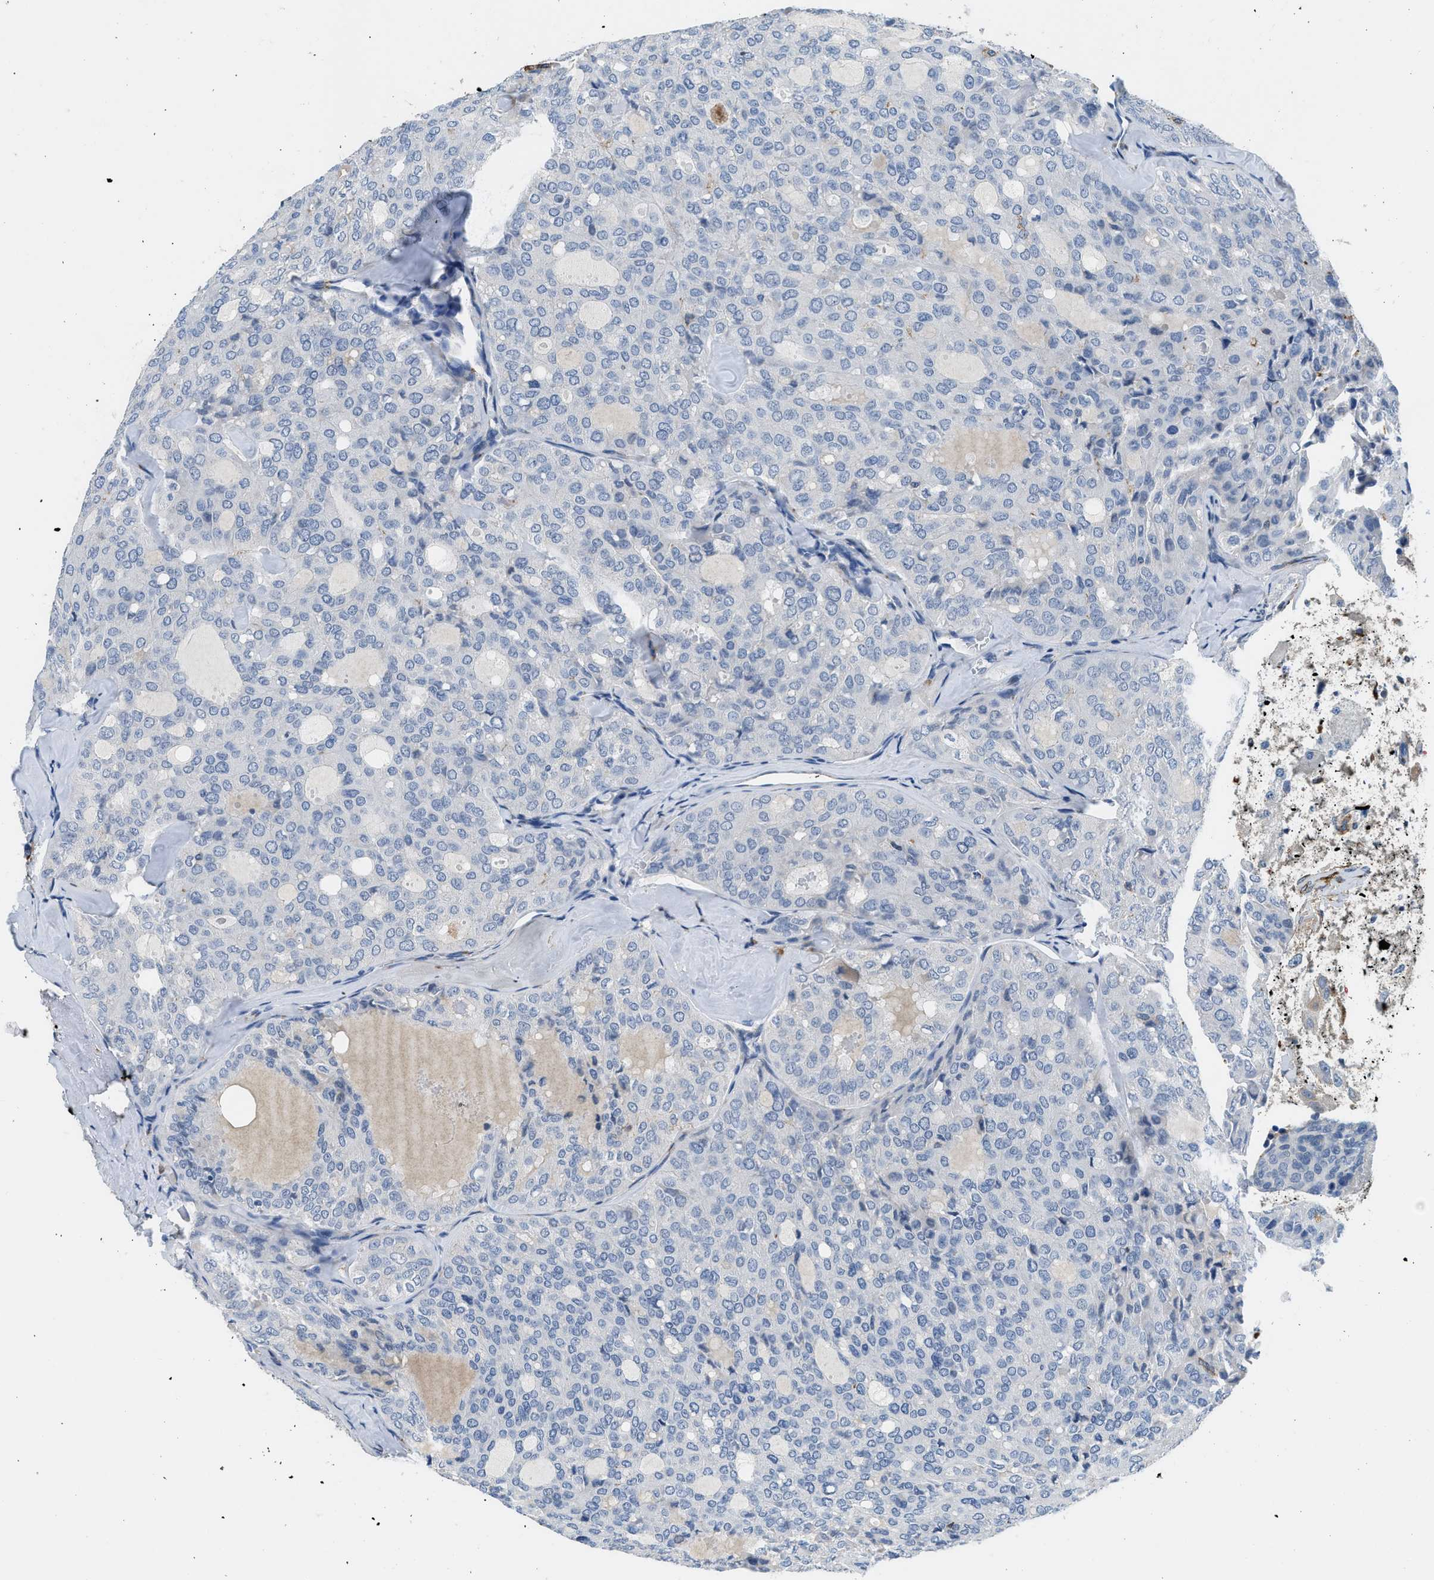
{"staining": {"intensity": "negative", "quantity": "none", "location": "none"}, "tissue": "thyroid cancer", "cell_type": "Tumor cells", "image_type": "cancer", "snomed": [{"axis": "morphology", "description": "Follicular adenoma carcinoma, NOS"}, {"axis": "topography", "description": "Thyroid gland"}], "caption": "Tumor cells show no significant protein staining in thyroid cancer (follicular adenoma carcinoma). (DAB (3,3'-diaminobenzidine) IHC with hematoxylin counter stain).", "gene": "LRP1", "patient": {"sex": "male", "age": 75}}